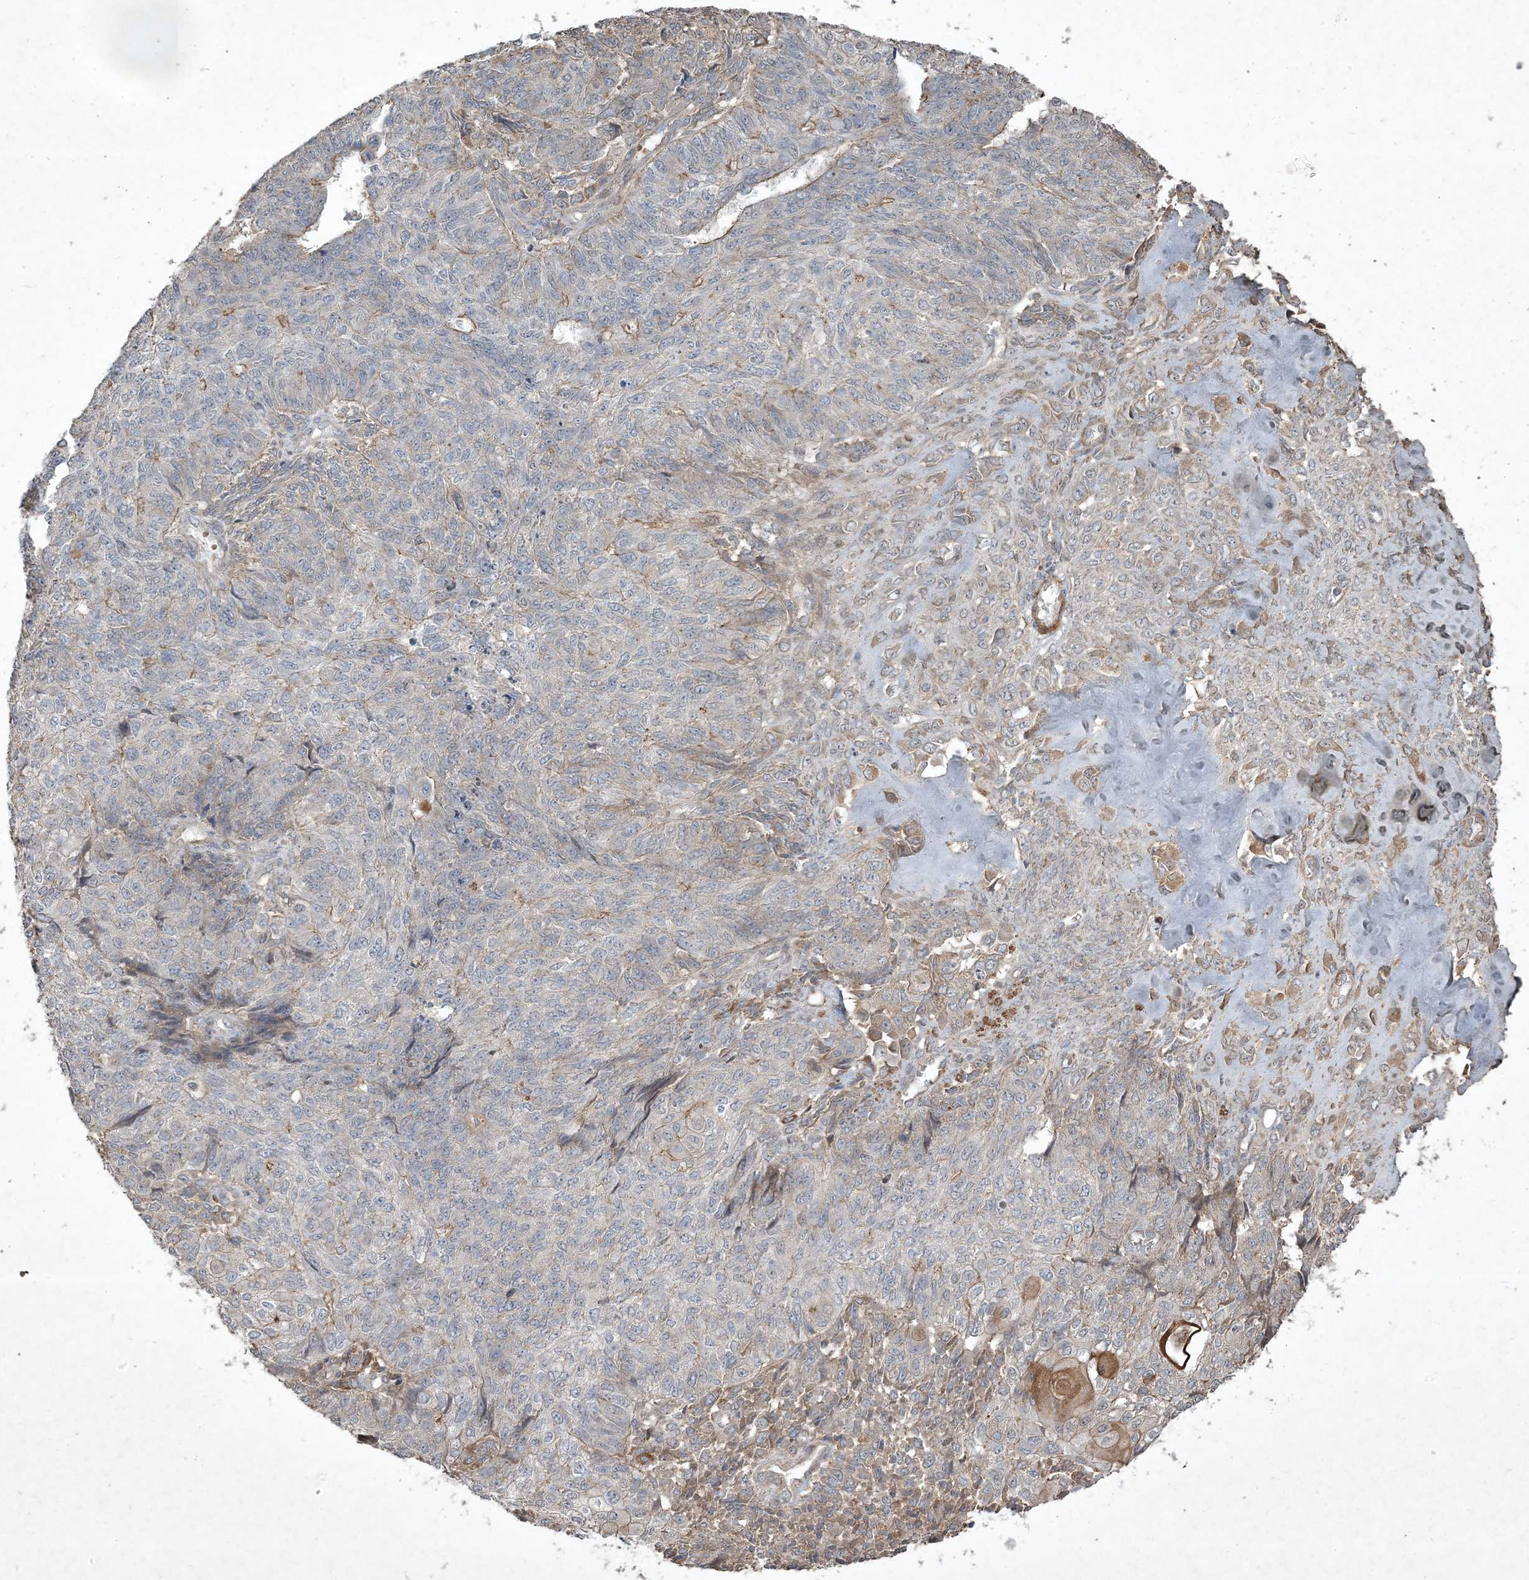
{"staining": {"intensity": "moderate", "quantity": "<25%", "location": "cytoplasmic/membranous"}, "tissue": "endometrial cancer", "cell_type": "Tumor cells", "image_type": "cancer", "snomed": [{"axis": "morphology", "description": "Adenocarcinoma, NOS"}, {"axis": "topography", "description": "Endometrium"}], "caption": "Endometrial cancer stained with IHC demonstrates moderate cytoplasmic/membranous expression in approximately <25% of tumor cells.", "gene": "PRRT3", "patient": {"sex": "female", "age": 32}}